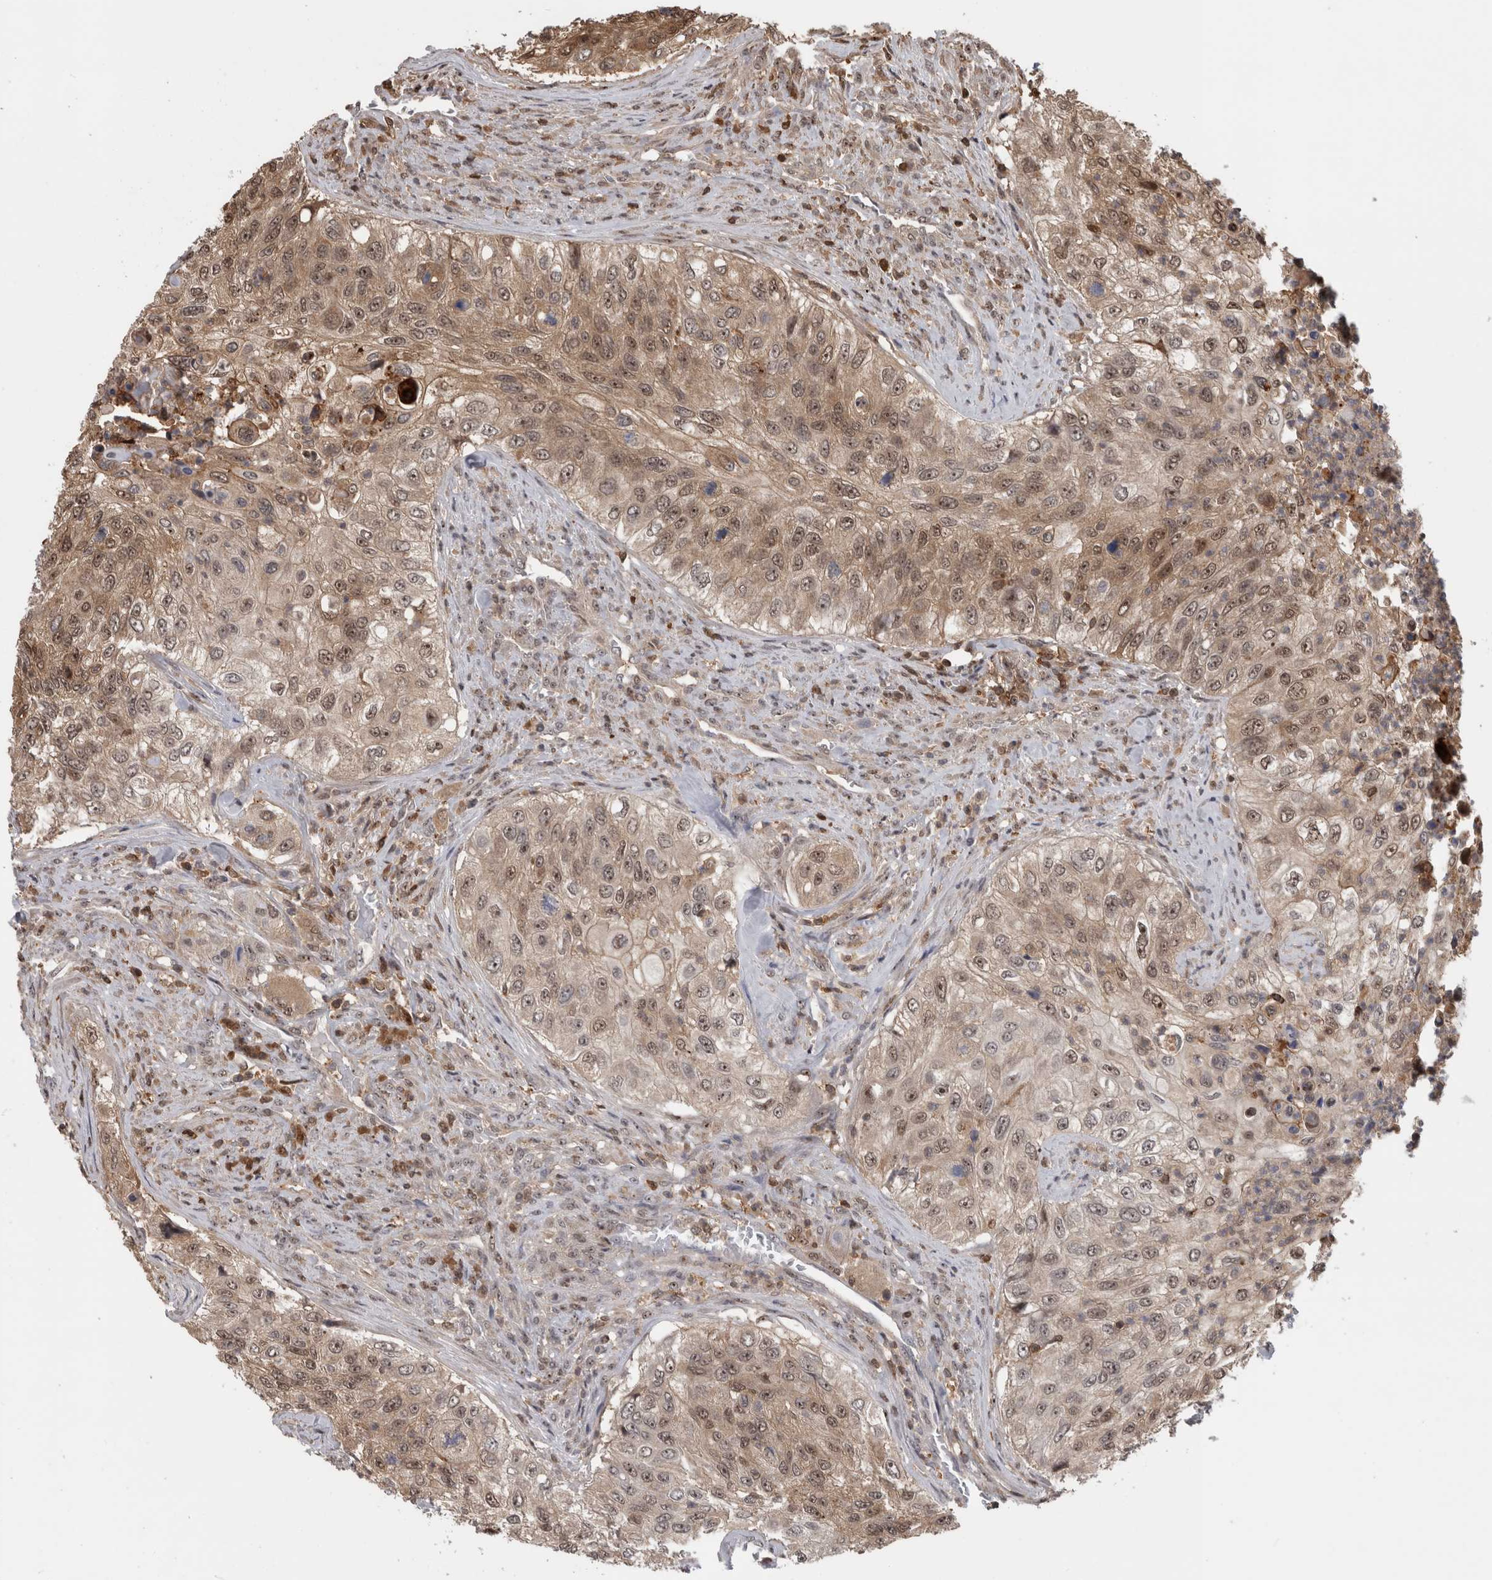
{"staining": {"intensity": "moderate", "quantity": ">75%", "location": "cytoplasmic/membranous,nuclear"}, "tissue": "urothelial cancer", "cell_type": "Tumor cells", "image_type": "cancer", "snomed": [{"axis": "morphology", "description": "Urothelial carcinoma, High grade"}, {"axis": "topography", "description": "Urinary bladder"}], "caption": "Immunohistochemical staining of urothelial cancer reveals medium levels of moderate cytoplasmic/membranous and nuclear expression in approximately >75% of tumor cells.", "gene": "TDRD7", "patient": {"sex": "female", "age": 60}}